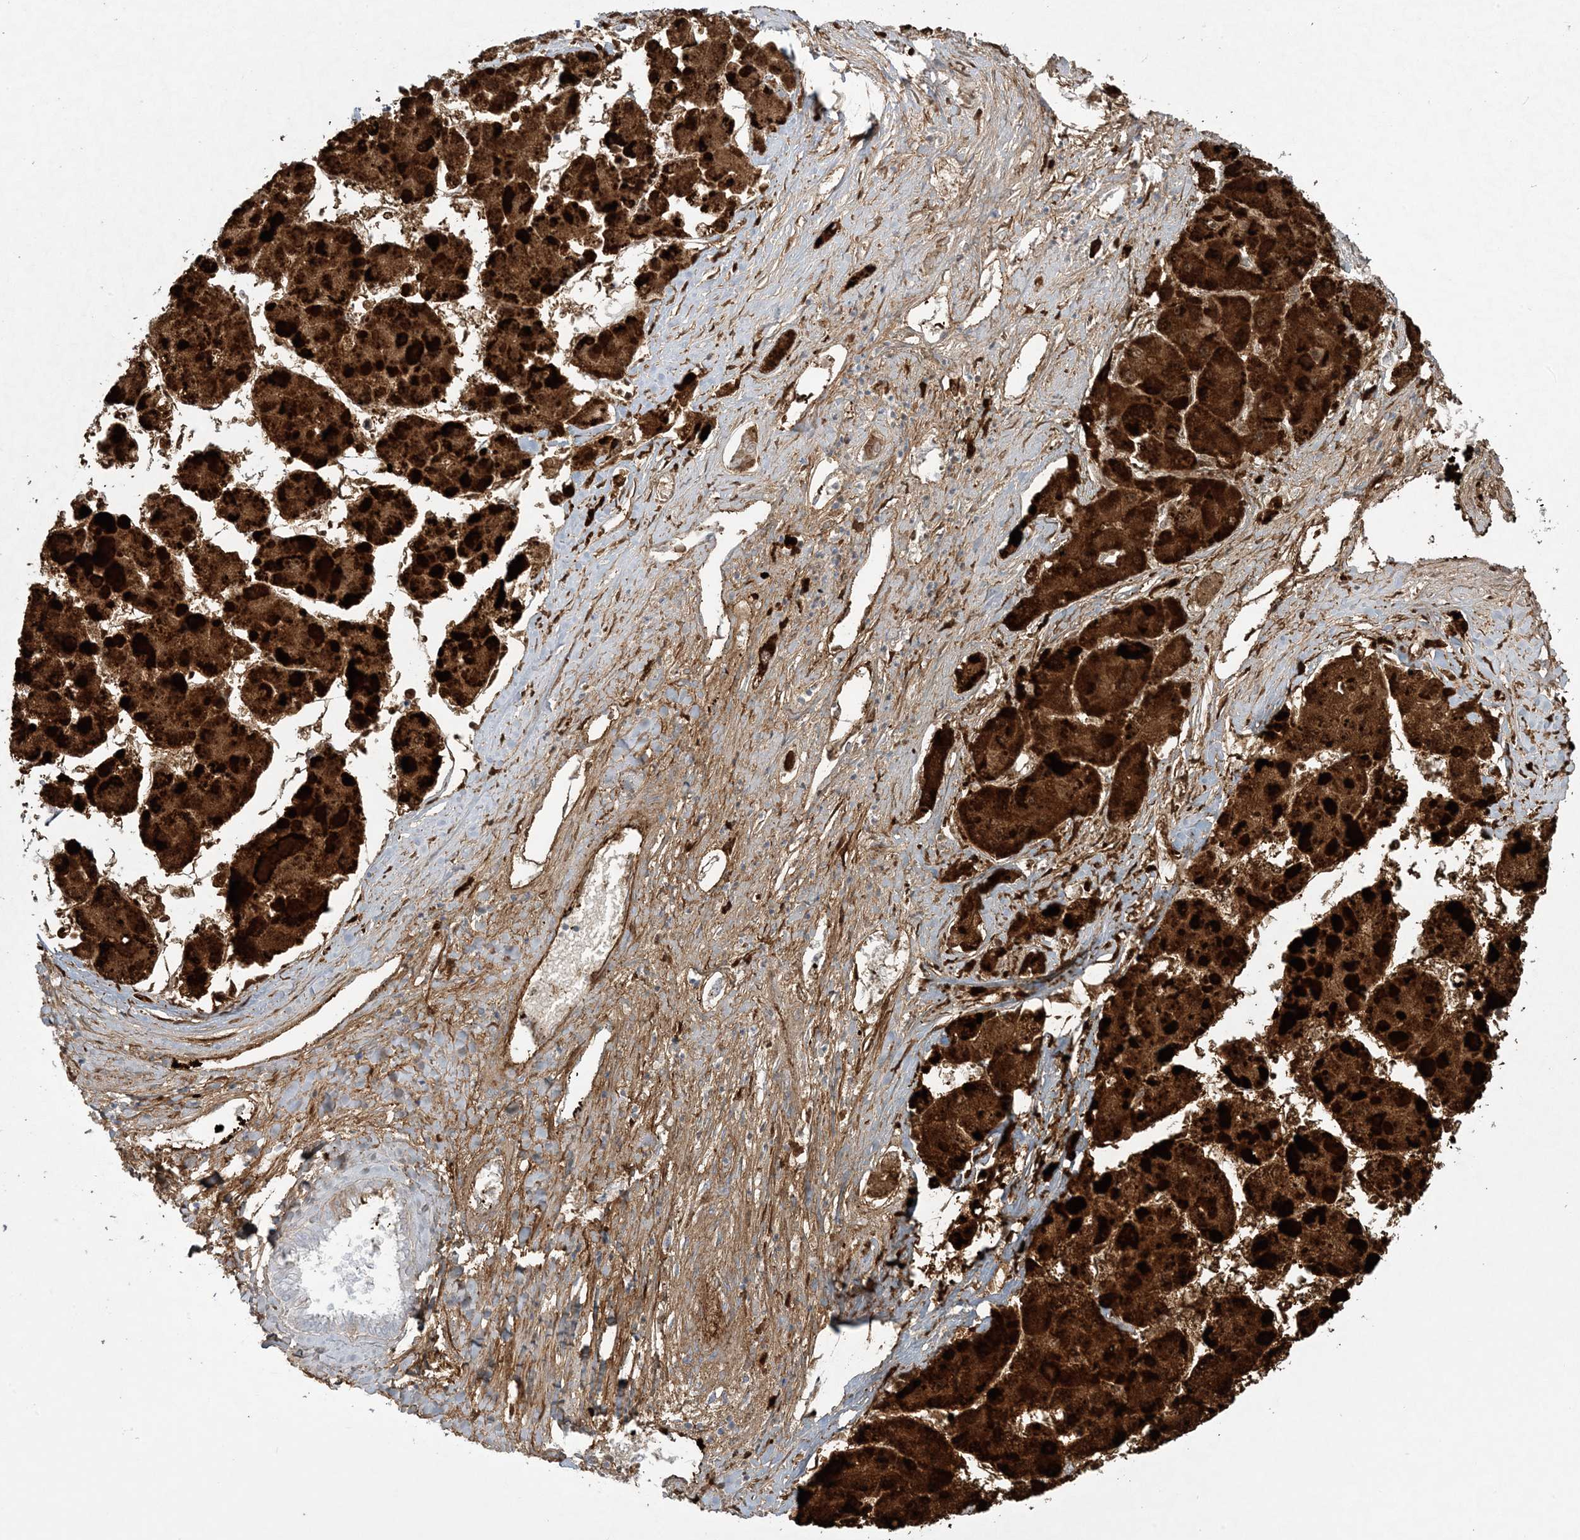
{"staining": {"intensity": "strong", "quantity": ">75%", "location": "cytoplasmic/membranous"}, "tissue": "liver cancer", "cell_type": "Tumor cells", "image_type": "cancer", "snomed": [{"axis": "morphology", "description": "Carcinoma, Hepatocellular, NOS"}, {"axis": "topography", "description": "Liver"}], "caption": "Strong cytoplasmic/membranous protein positivity is seen in about >75% of tumor cells in hepatocellular carcinoma (liver).", "gene": "AGXT", "patient": {"sex": "female", "age": 73}}